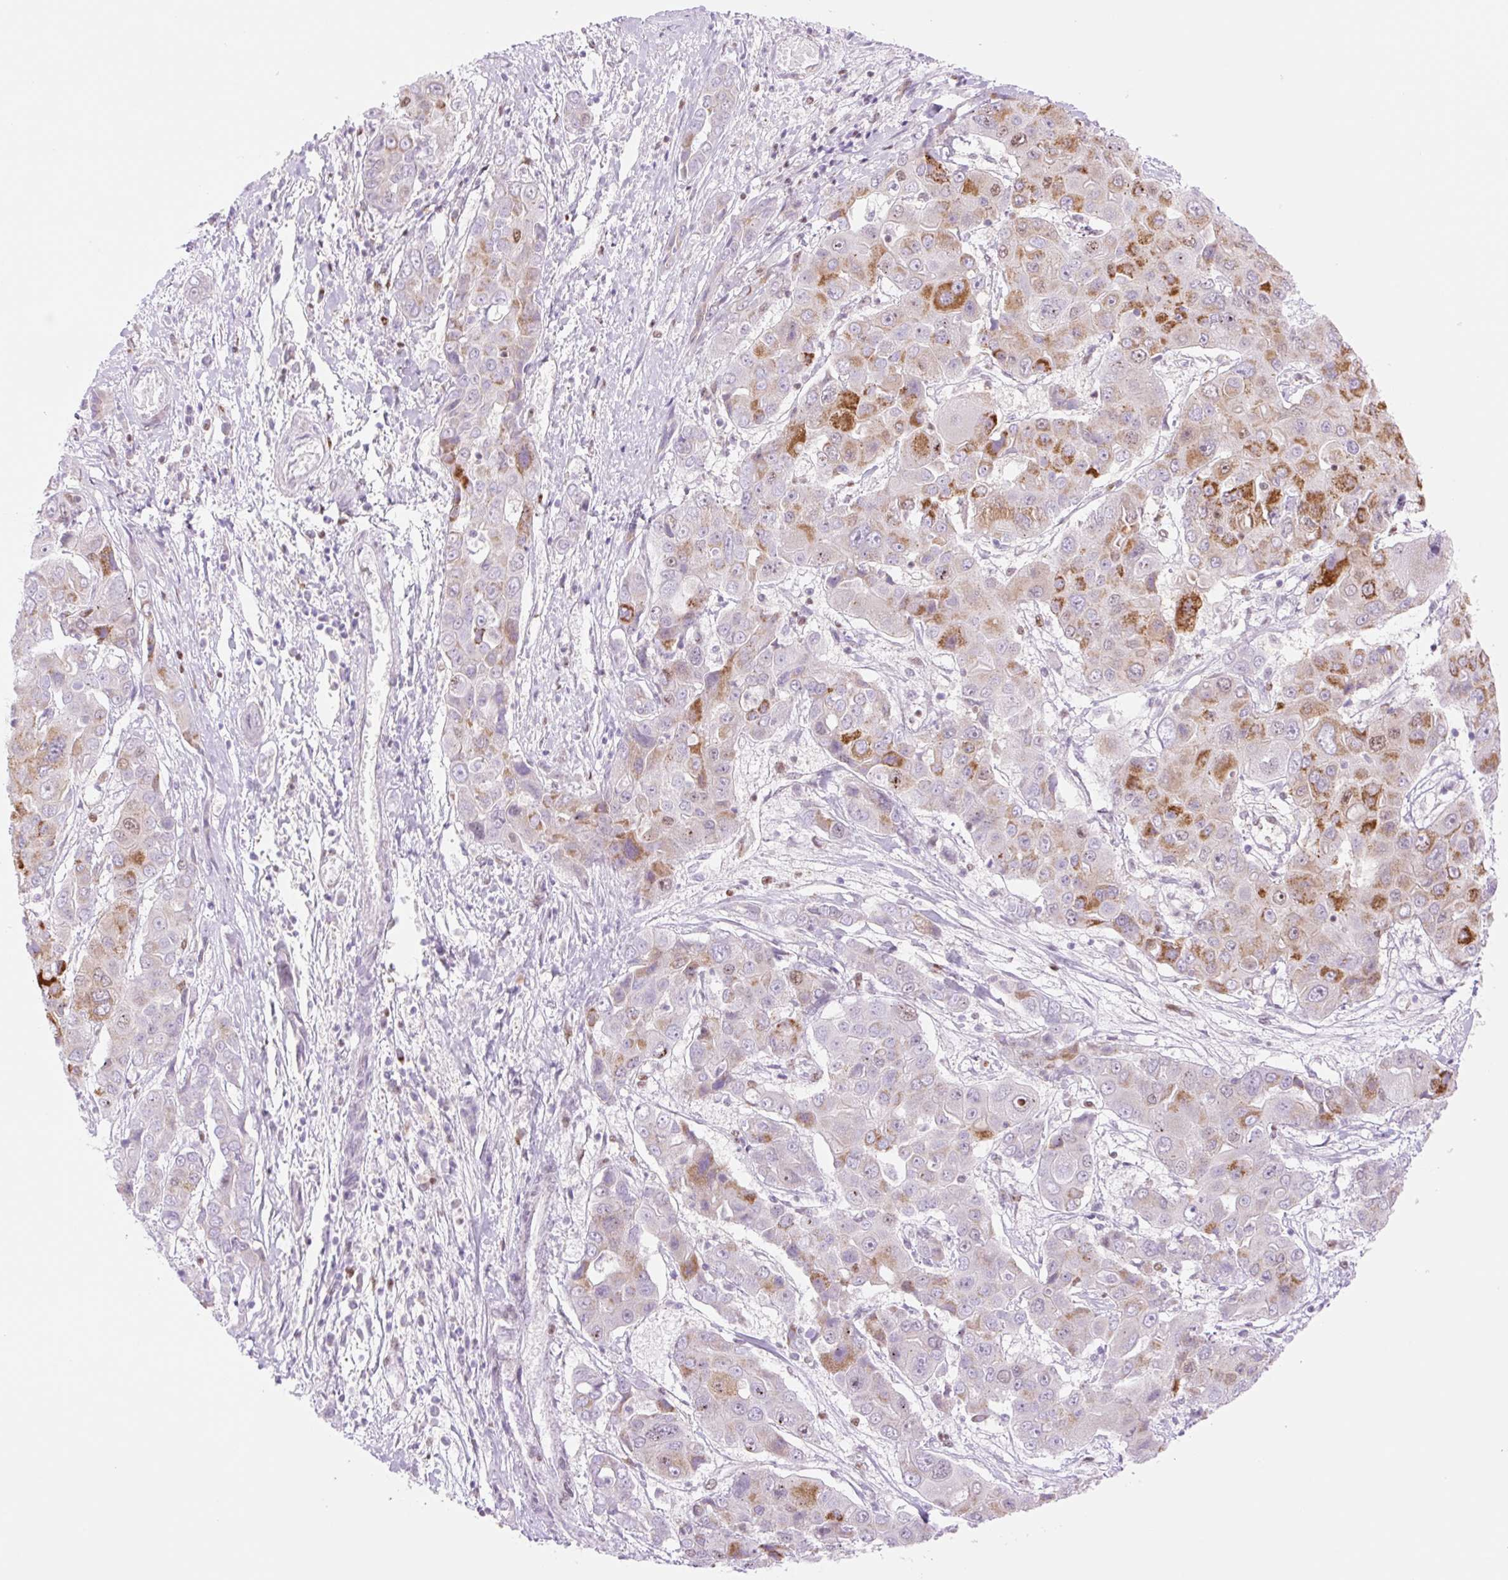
{"staining": {"intensity": "moderate", "quantity": "25%-75%", "location": "cytoplasmic/membranous"}, "tissue": "liver cancer", "cell_type": "Tumor cells", "image_type": "cancer", "snomed": [{"axis": "morphology", "description": "Cholangiocarcinoma"}, {"axis": "topography", "description": "Liver"}], "caption": "Human liver cancer stained for a protein (brown) exhibits moderate cytoplasmic/membranous positive staining in approximately 25%-75% of tumor cells.", "gene": "PRDM11", "patient": {"sex": "male", "age": 67}}